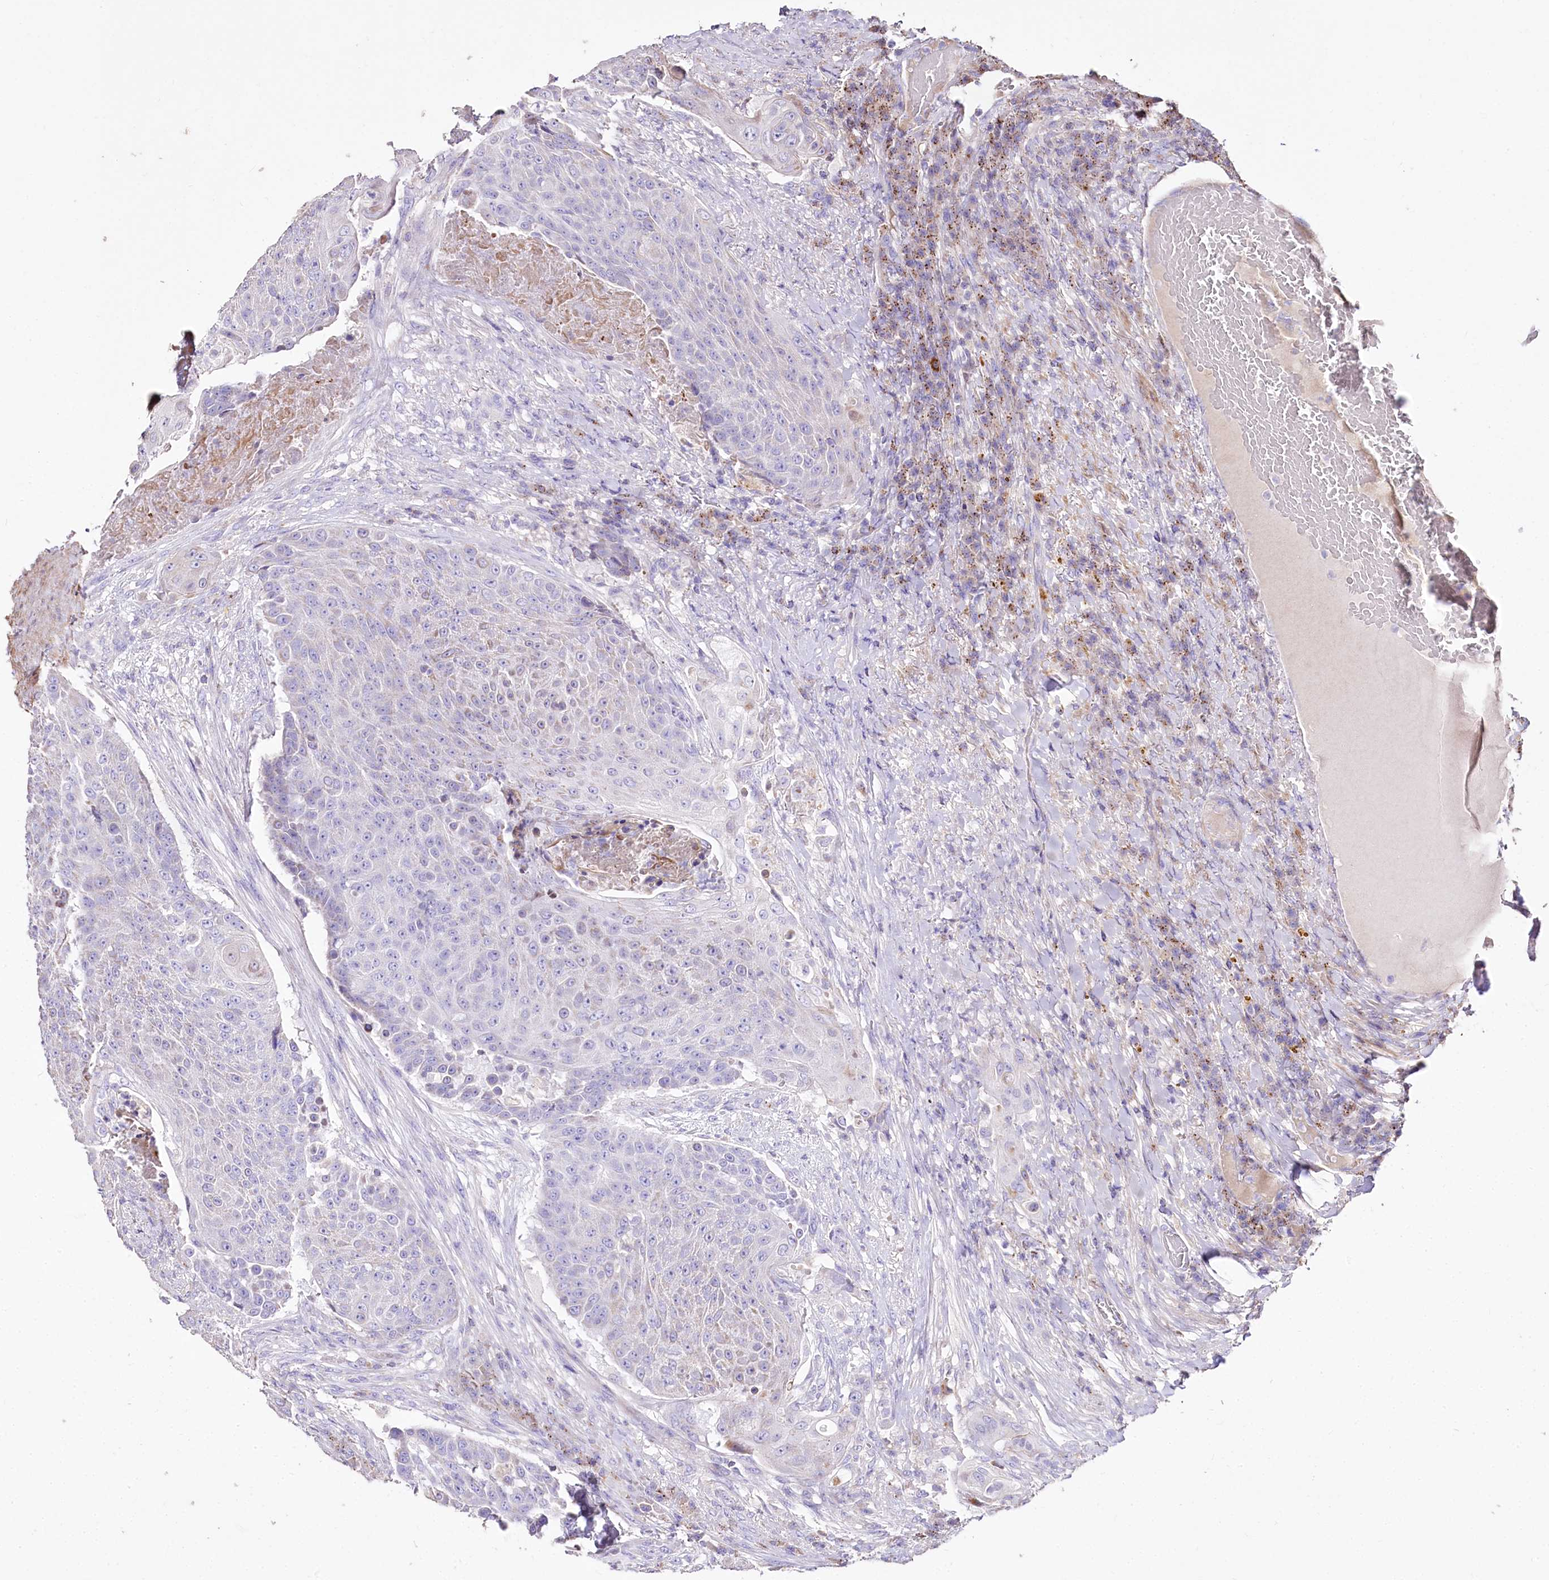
{"staining": {"intensity": "negative", "quantity": "none", "location": "none"}, "tissue": "urothelial cancer", "cell_type": "Tumor cells", "image_type": "cancer", "snomed": [{"axis": "morphology", "description": "Urothelial carcinoma, High grade"}, {"axis": "topography", "description": "Urinary bladder"}], "caption": "Protein analysis of urothelial cancer demonstrates no significant positivity in tumor cells. (DAB IHC visualized using brightfield microscopy, high magnification).", "gene": "PTER", "patient": {"sex": "female", "age": 63}}